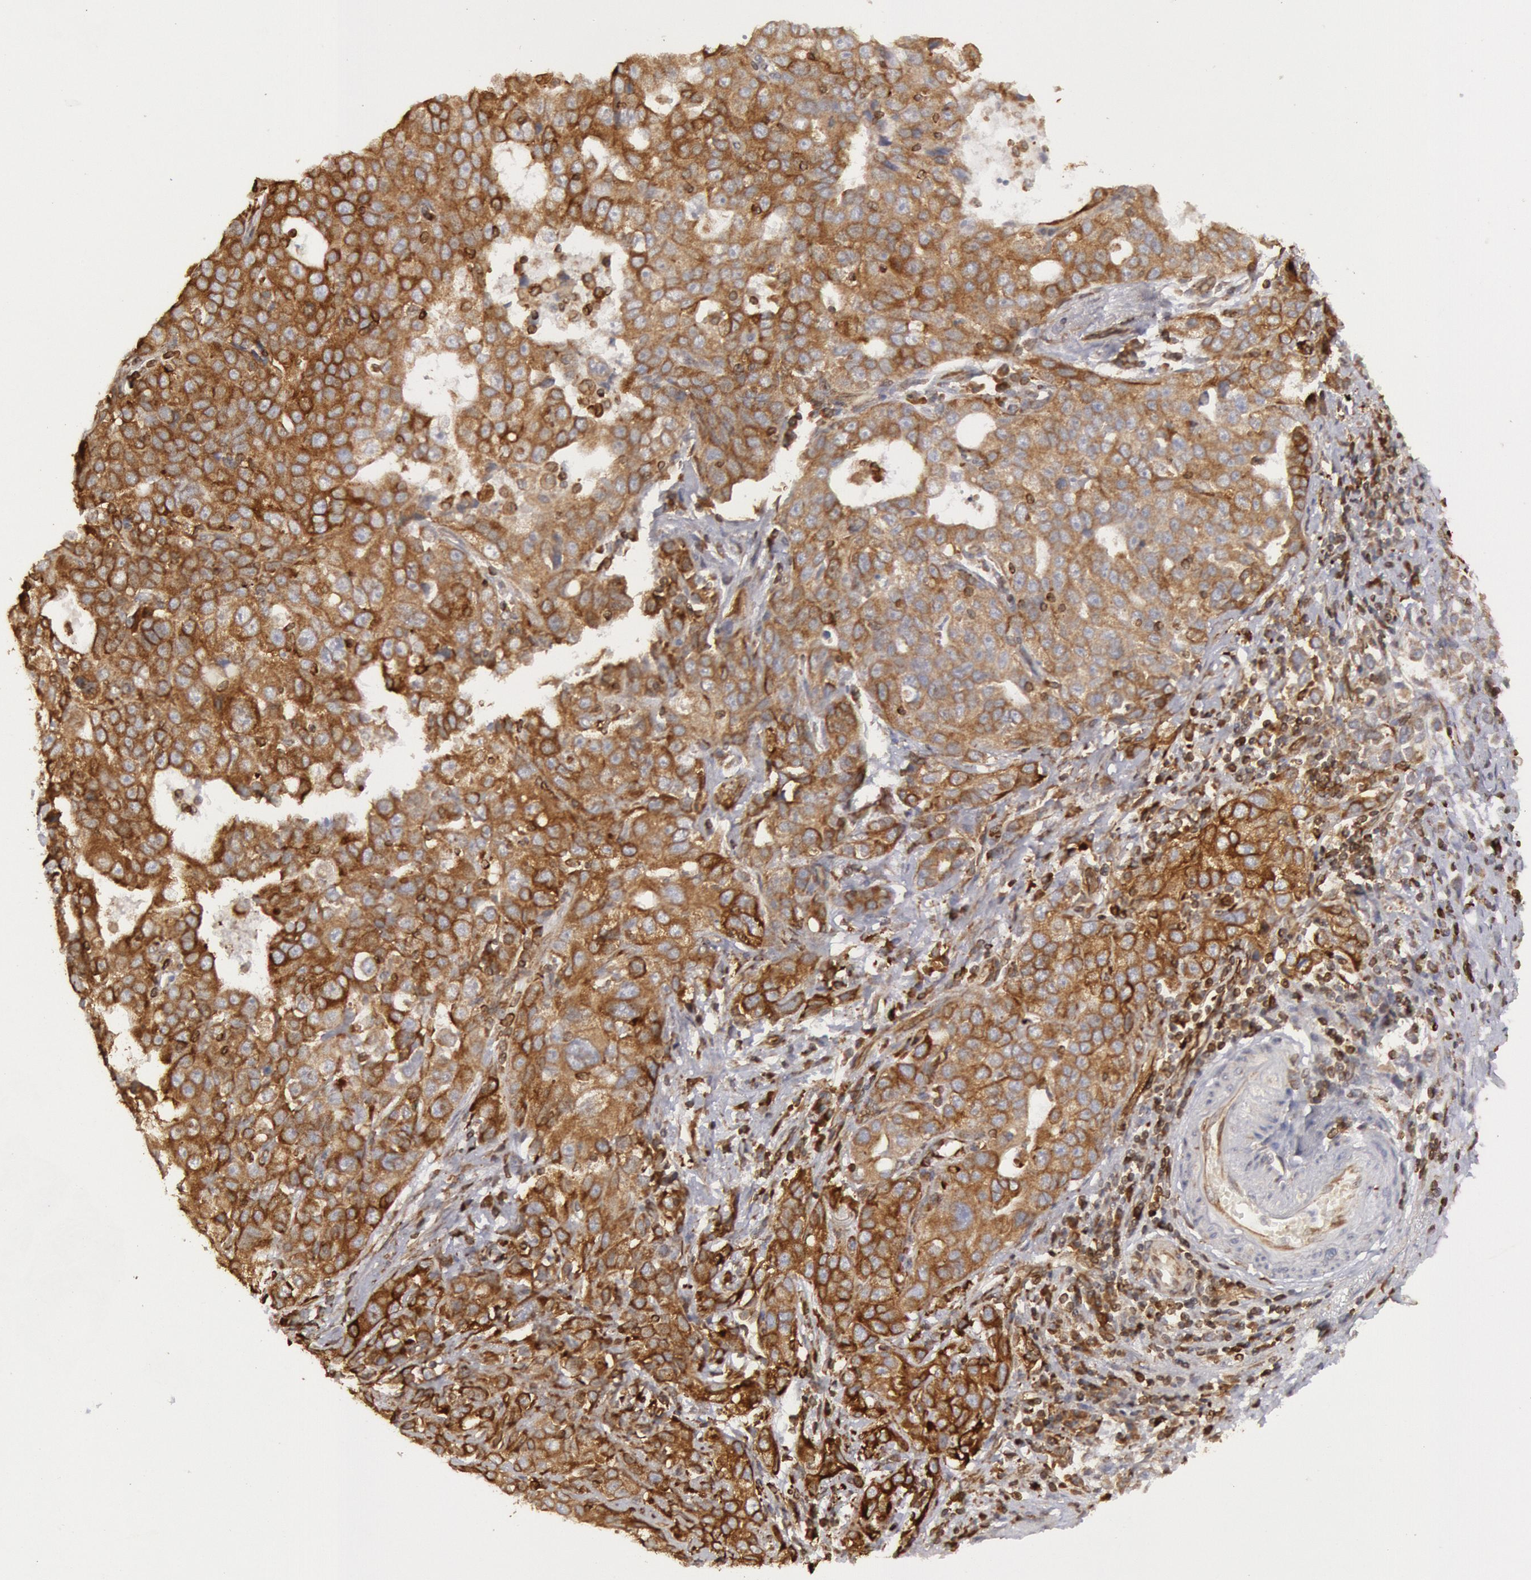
{"staining": {"intensity": "moderate", "quantity": ">75%", "location": "cytoplasmic/membranous"}, "tissue": "stomach cancer", "cell_type": "Tumor cells", "image_type": "cancer", "snomed": [{"axis": "morphology", "description": "Adenocarcinoma, NOS"}, {"axis": "topography", "description": "Stomach, upper"}], "caption": "Protein expression analysis of human stomach cancer reveals moderate cytoplasmic/membranous positivity in approximately >75% of tumor cells.", "gene": "TAP2", "patient": {"sex": "male", "age": 76}}